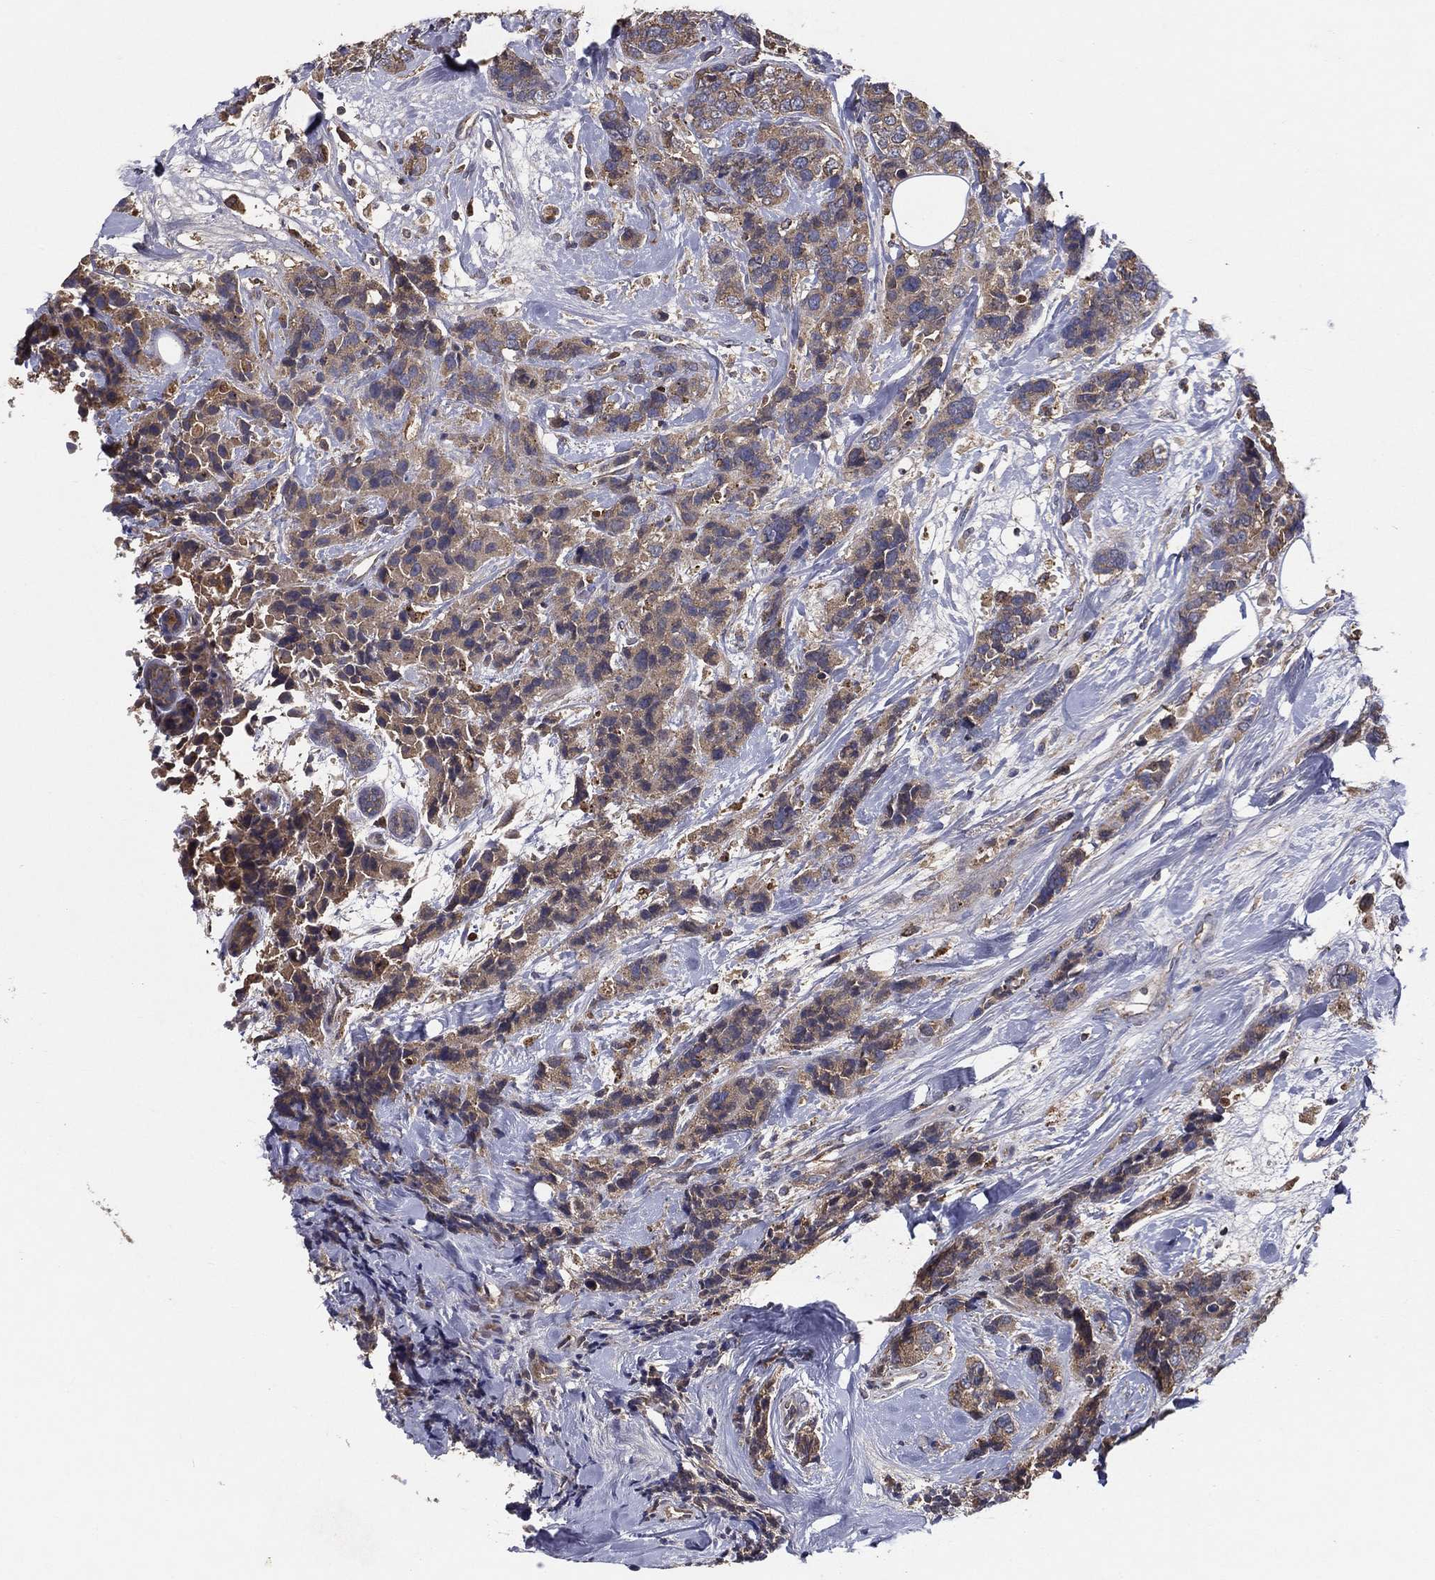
{"staining": {"intensity": "moderate", "quantity": "25%-75%", "location": "cytoplasmic/membranous"}, "tissue": "breast cancer", "cell_type": "Tumor cells", "image_type": "cancer", "snomed": [{"axis": "morphology", "description": "Lobular carcinoma"}, {"axis": "topography", "description": "Breast"}], "caption": "Protein expression analysis of human lobular carcinoma (breast) reveals moderate cytoplasmic/membranous expression in approximately 25%-75% of tumor cells. (DAB (3,3'-diaminobenzidine) IHC with brightfield microscopy, high magnification).", "gene": "MT-ND1", "patient": {"sex": "female", "age": 59}}